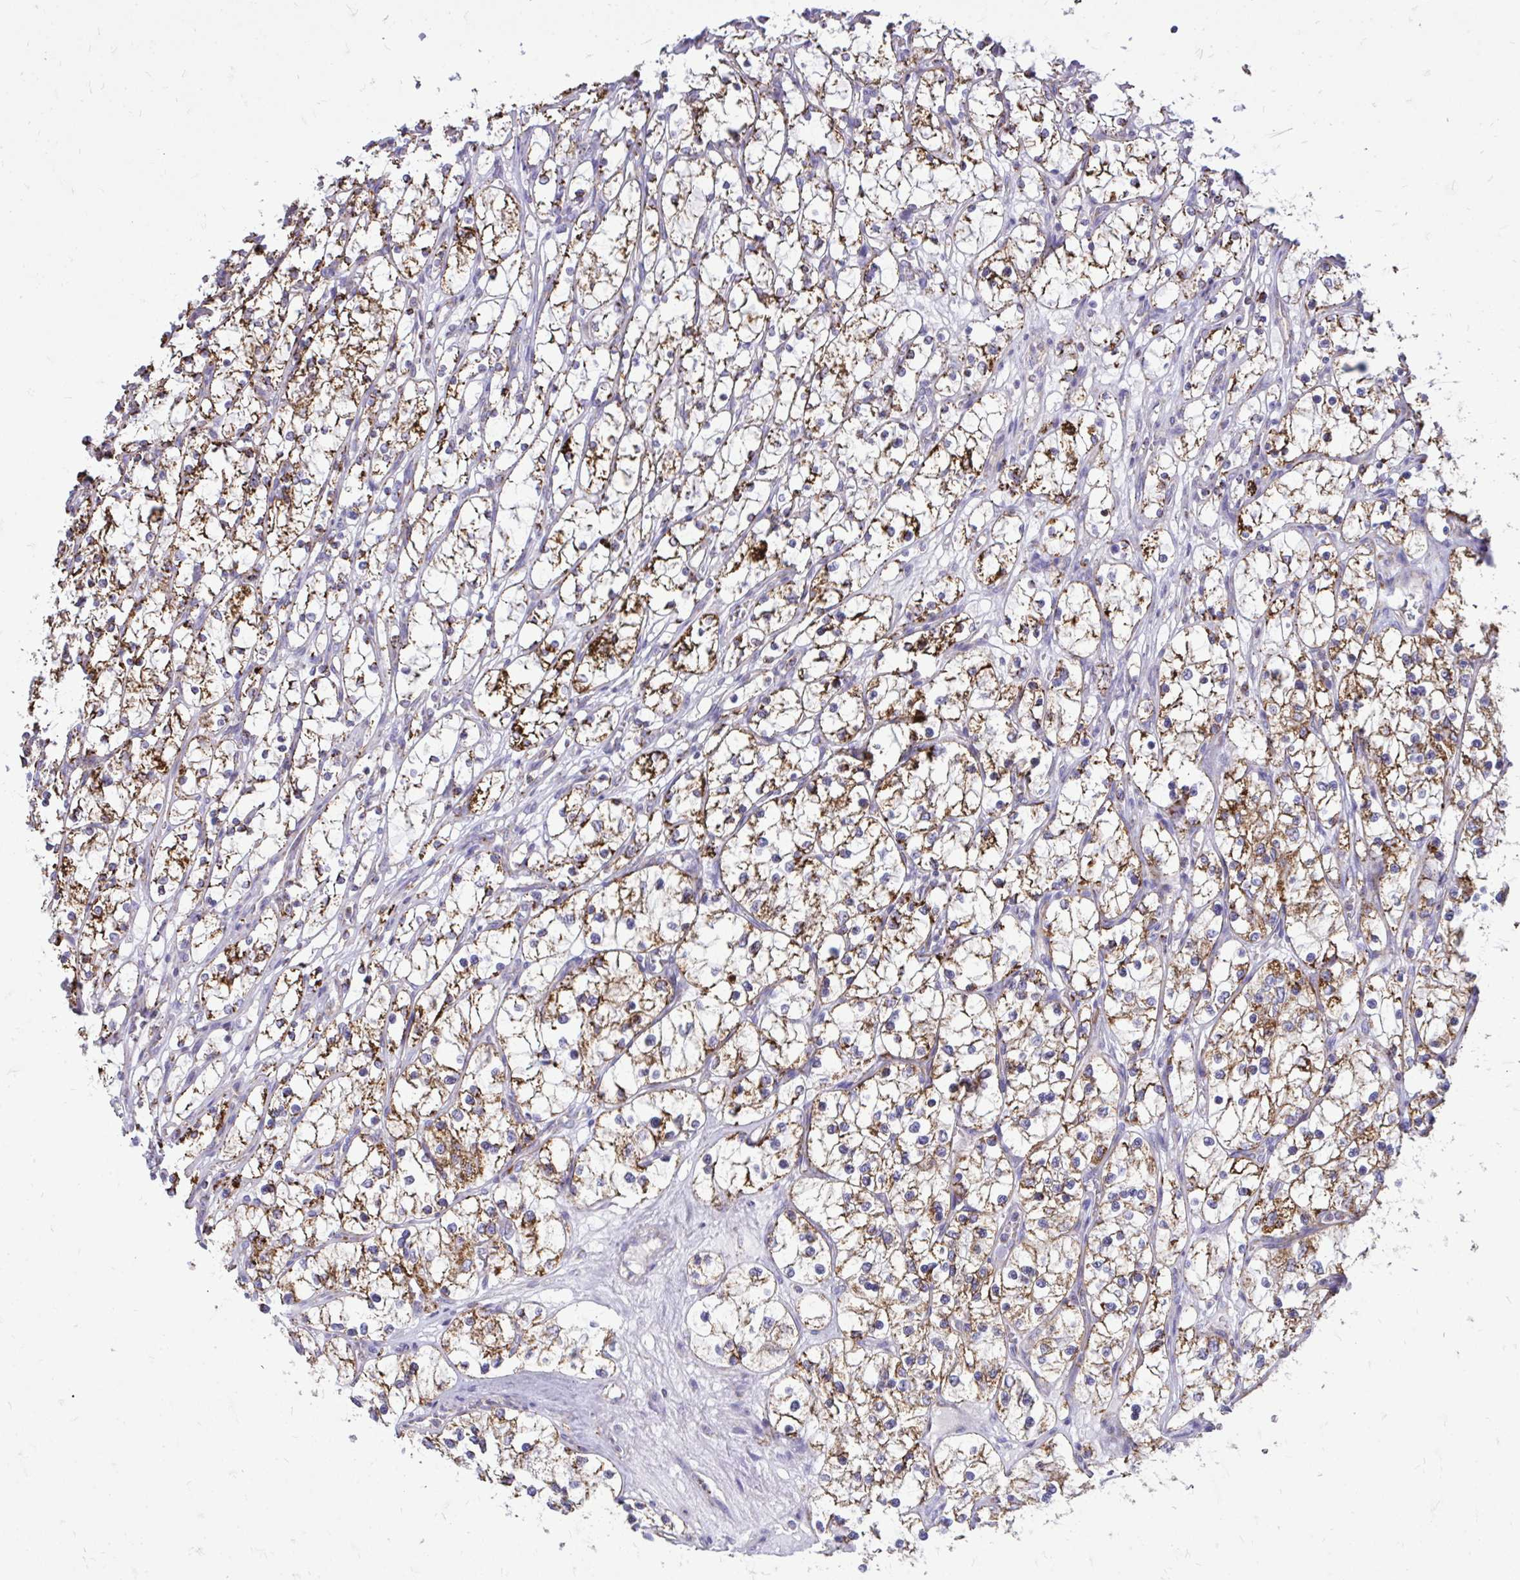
{"staining": {"intensity": "strong", "quantity": ">75%", "location": "cytoplasmic/membranous"}, "tissue": "renal cancer", "cell_type": "Tumor cells", "image_type": "cancer", "snomed": [{"axis": "morphology", "description": "Adenocarcinoma, NOS"}, {"axis": "topography", "description": "Kidney"}], "caption": "Strong cytoplasmic/membranous staining is appreciated in about >75% of tumor cells in renal adenocarcinoma.", "gene": "SPTBN2", "patient": {"sex": "female", "age": 69}}